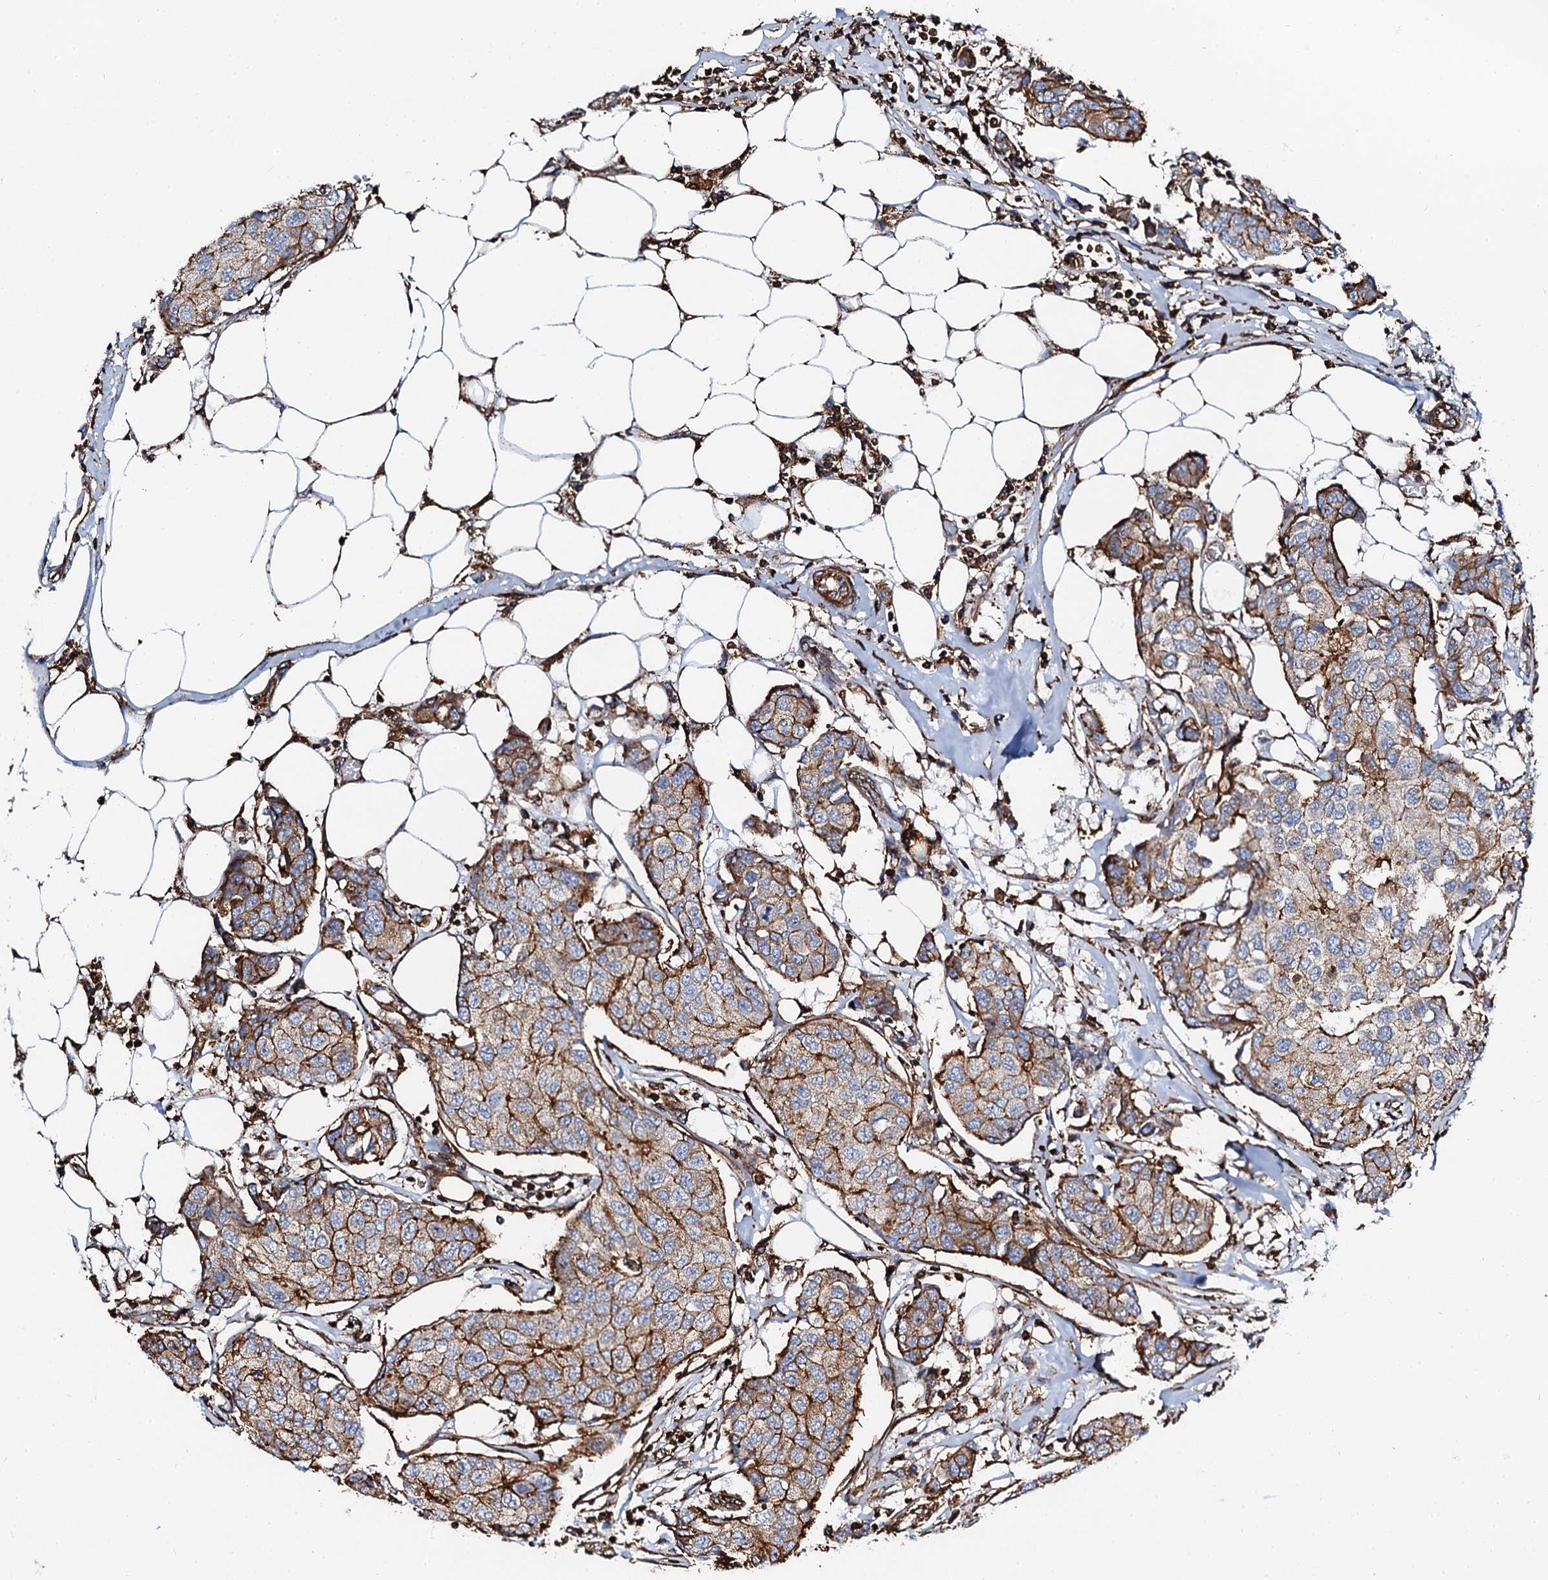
{"staining": {"intensity": "moderate", "quantity": "25%-75%", "location": "cytoplasmic/membranous"}, "tissue": "breast cancer", "cell_type": "Tumor cells", "image_type": "cancer", "snomed": [{"axis": "morphology", "description": "Duct carcinoma"}, {"axis": "topography", "description": "Breast"}], "caption": "Immunohistochemistry (IHC) image of neoplastic tissue: human intraductal carcinoma (breast) stained using immunohistochemistry displays medium levels of moderate protein expression localized specifically in the cytoplasmic/membranous of tumor cells, appearing as a cytoplasmic/membranous brown color.", "gene": "INTS10", "patient": {"sex": "female", "age": 80}}